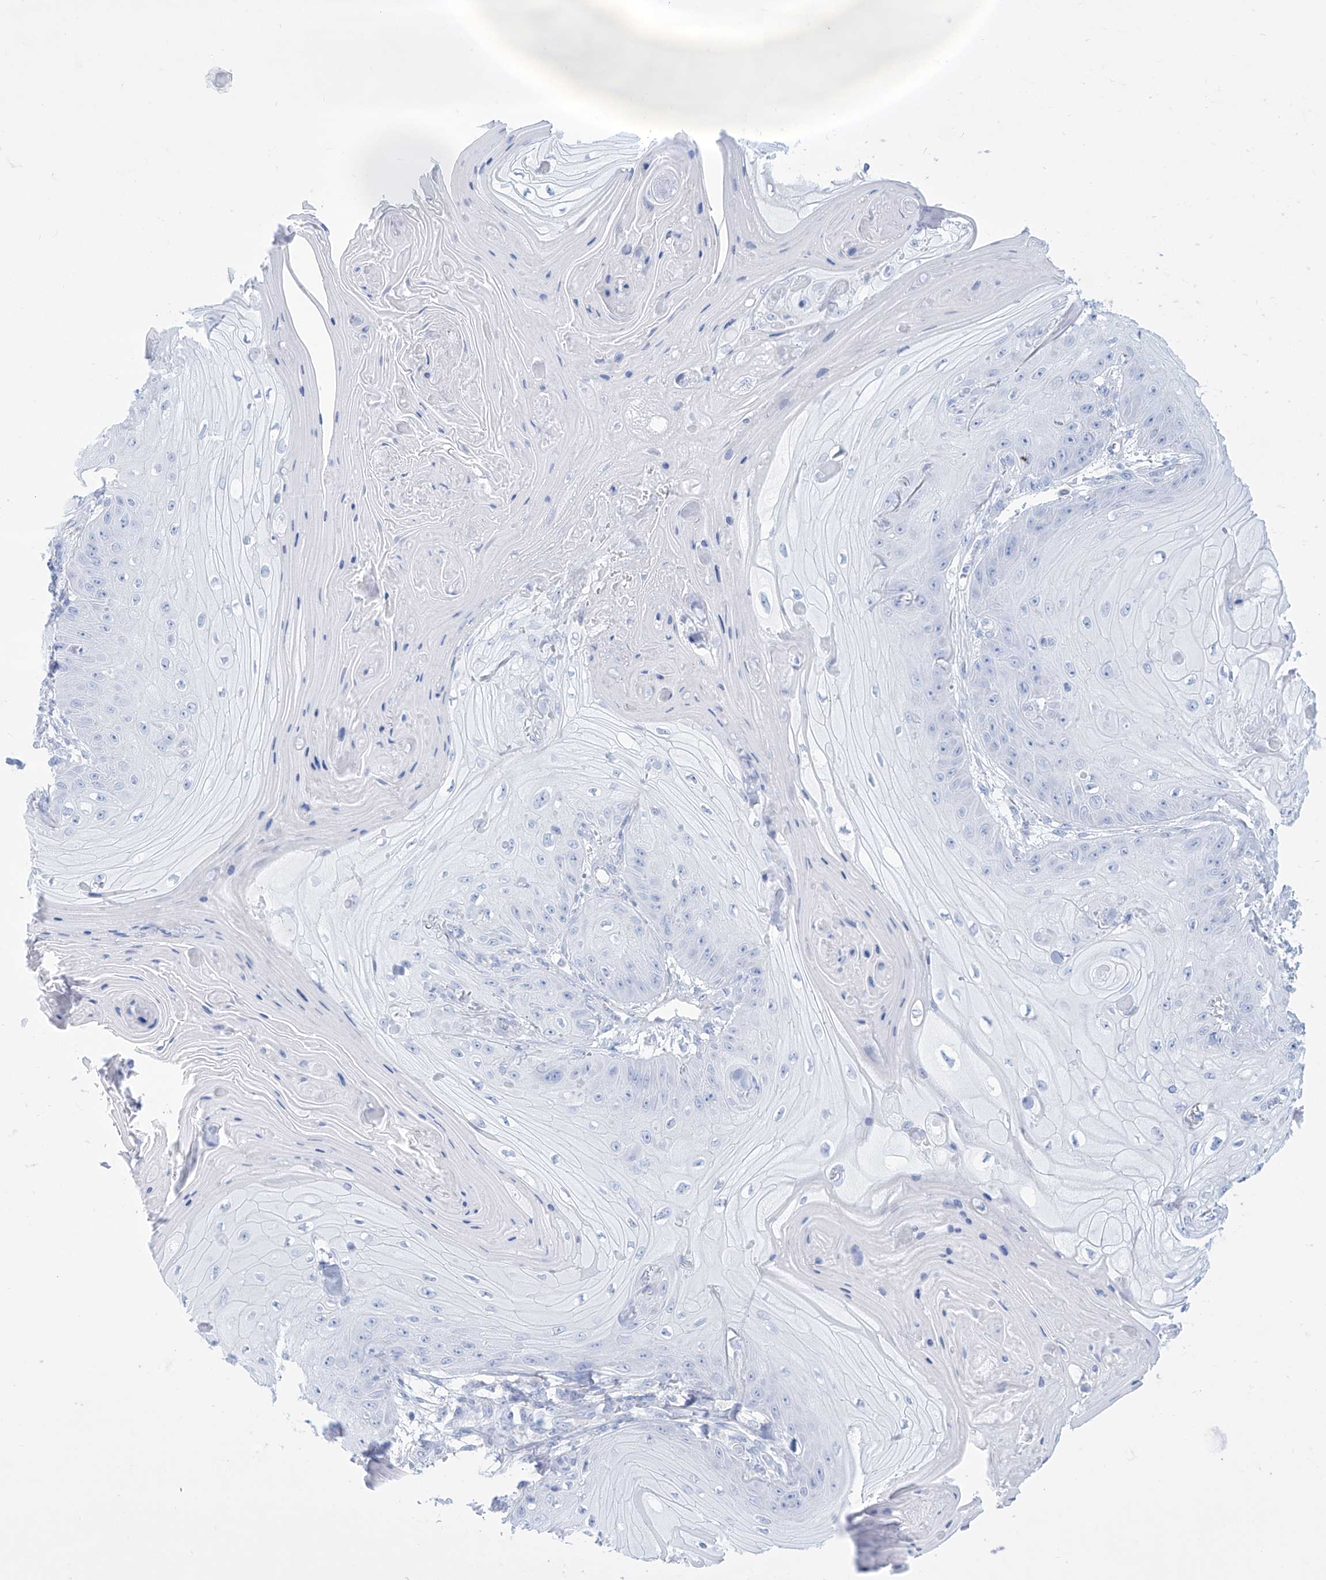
{"staining": {"intensity": "negative", "quantity": "none", "location": "none"}, "tissue": "skin cancer", "cell_type": "Tumor cells", "image_type": "cancer", "snomed": [{"axis": "morphology", "description": "Squamous cell carcinoma, NOS"}, {"axis": "topography", "description": "Skin"}], "caption": "A high-resolution histopathology image shows immunohistochemistry (IHC) staining of skin cancer, which reveals no significant expression in tumor cells.", "gene": "ALDH6A1", "patient": {"sex": "male", "age": 74}}